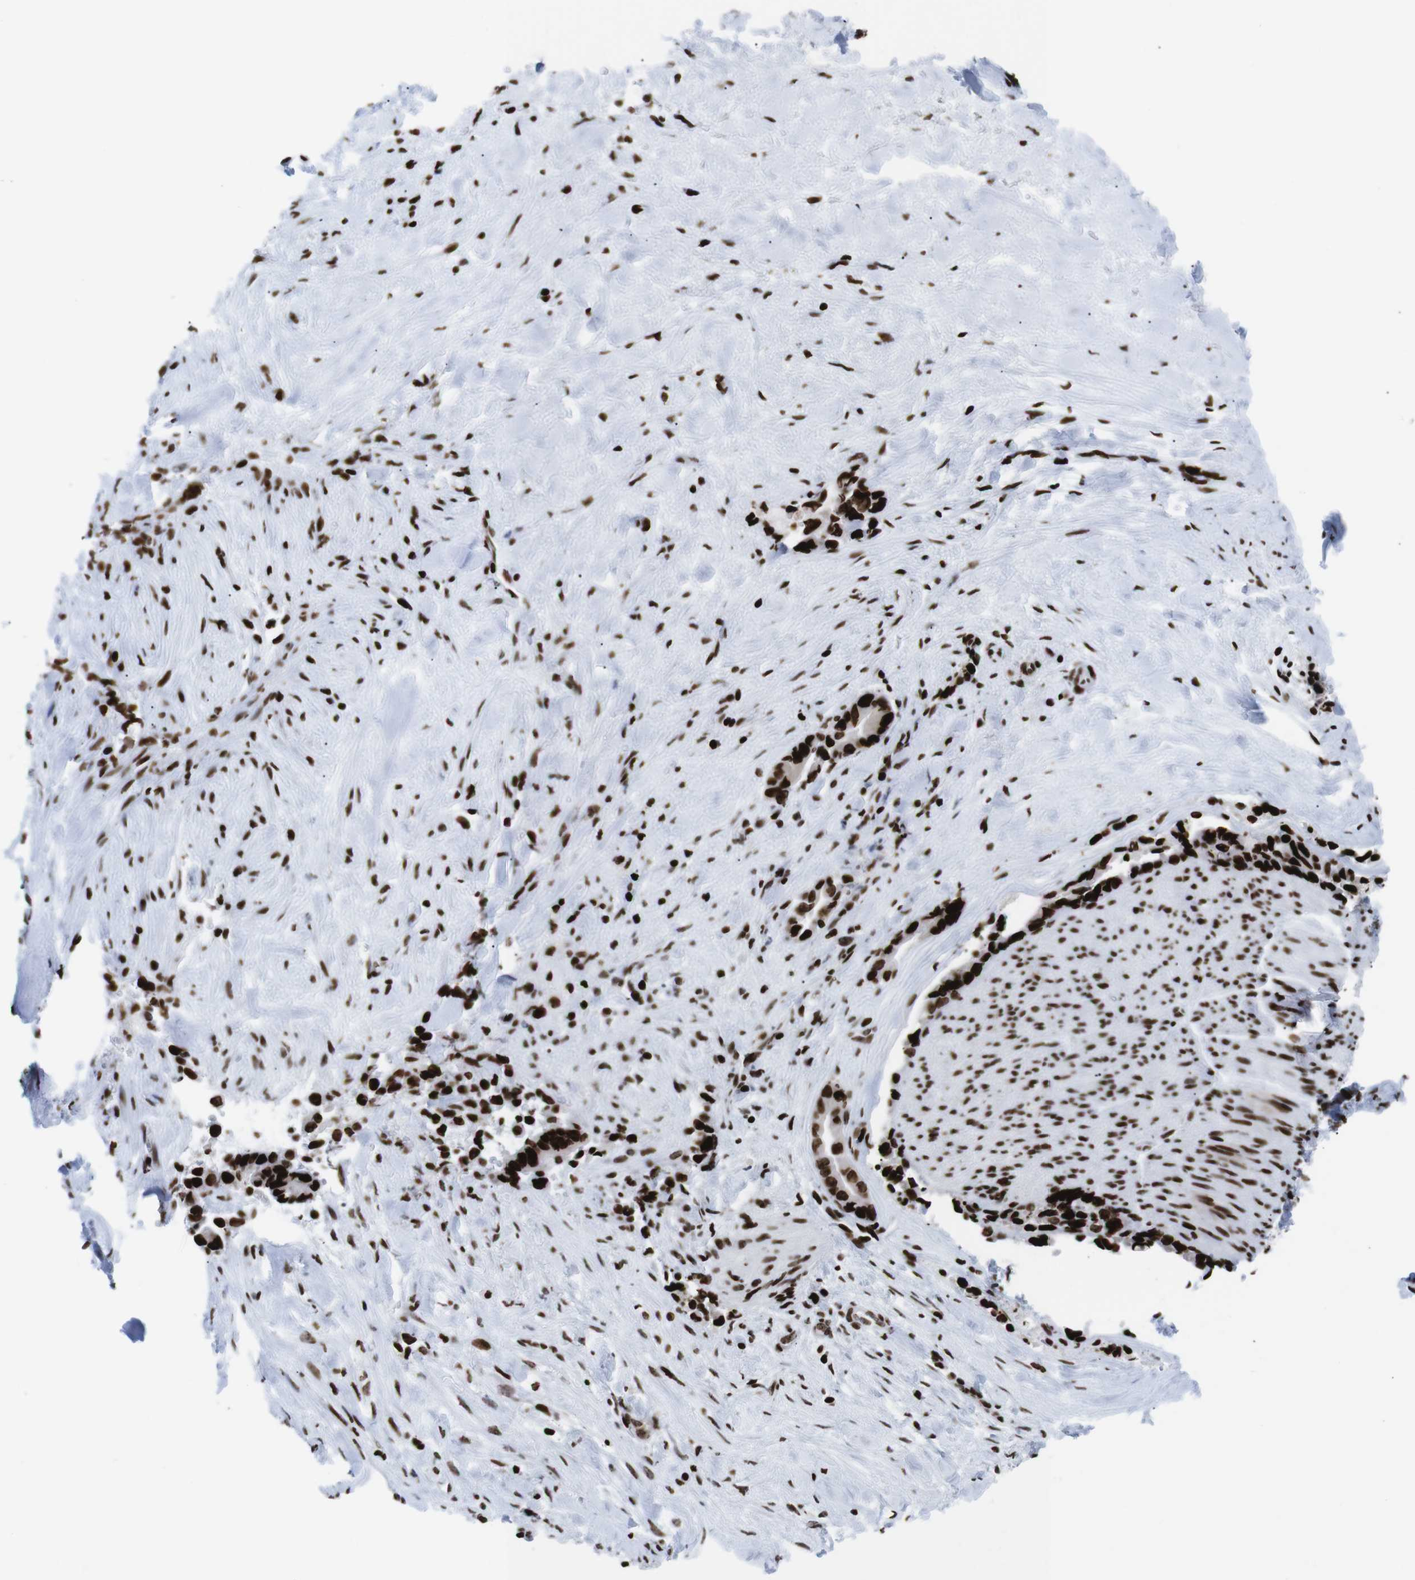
{"staining": {"intensity": "strong", "quantity": ">75%", "location": "cytoplasmic/membranous,nuclear"}, "tissue": "liver cancer", "cell_type": "Tumor cells", "image_type": "cancer", "snomed": [{"axis": "morphology", "description": "Cholangiocarcinoma"}, {"axis": "topography", "description": "Liver"}], "caption": "DAB (3,3'-diaminobenzidine) immunohistochemical staining of liver cholangiocarcinoma displays strong cytoplasmic/membranous and nuclear protein expression in about >75% of tumor cells. Nuclei are stained in blue.", "gene": "H1-4", "patient": {"sex": "female", "age": 55}}